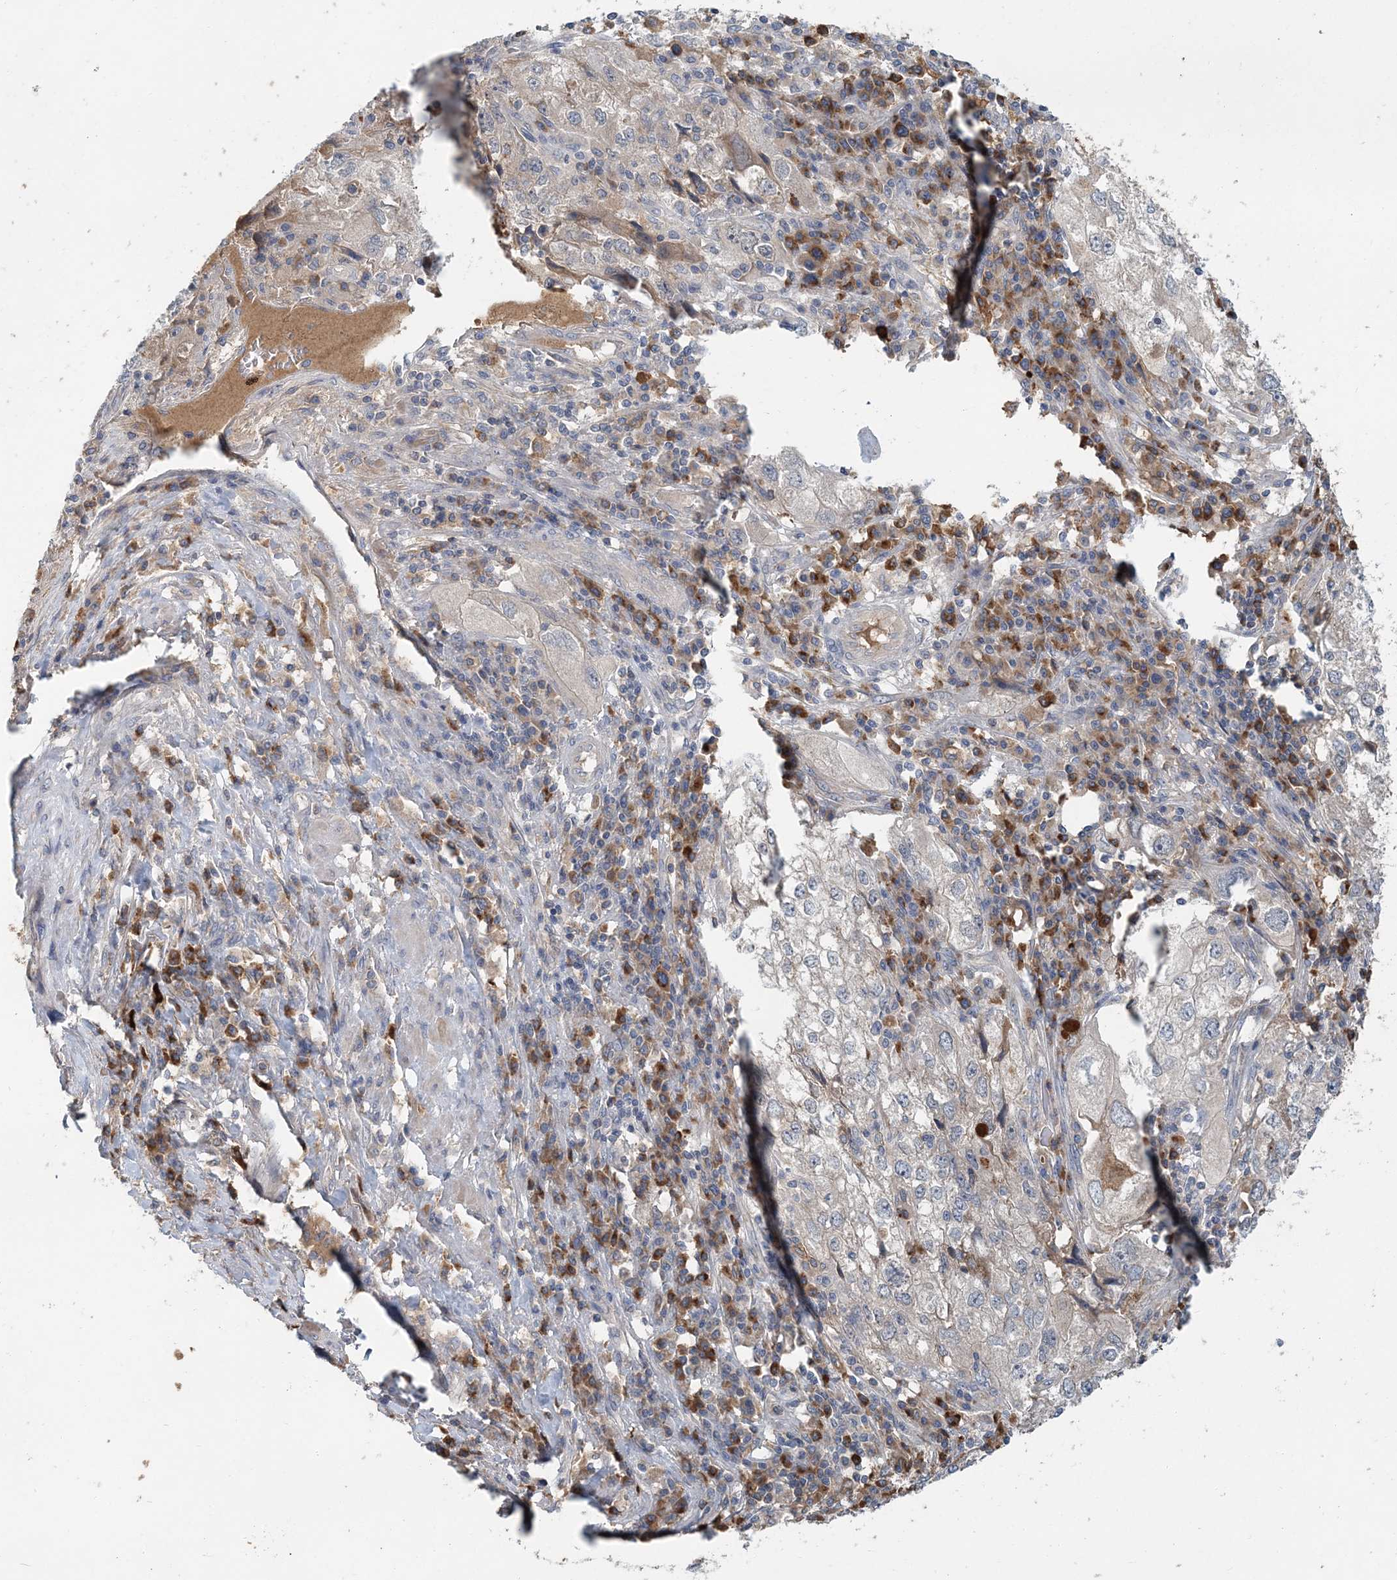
{"staining": {"intensity": "negative", "quantity": "none", "location": "none"}, "tissue": "endometrial cancer", "cell_type": "Tumor cells", "image_type": "cancer", "snomed": [{"axis": "morphology", "description": "Adenocarcinoma, NOS"}, {"axis": "topography", "description": "Endometrium"}], "caption": "Tumor cells are negative for protein expression in human adenocarcinoma (endometrial).", "gene": "RNF25", "patient": {"sex": "female", "age": 49}}